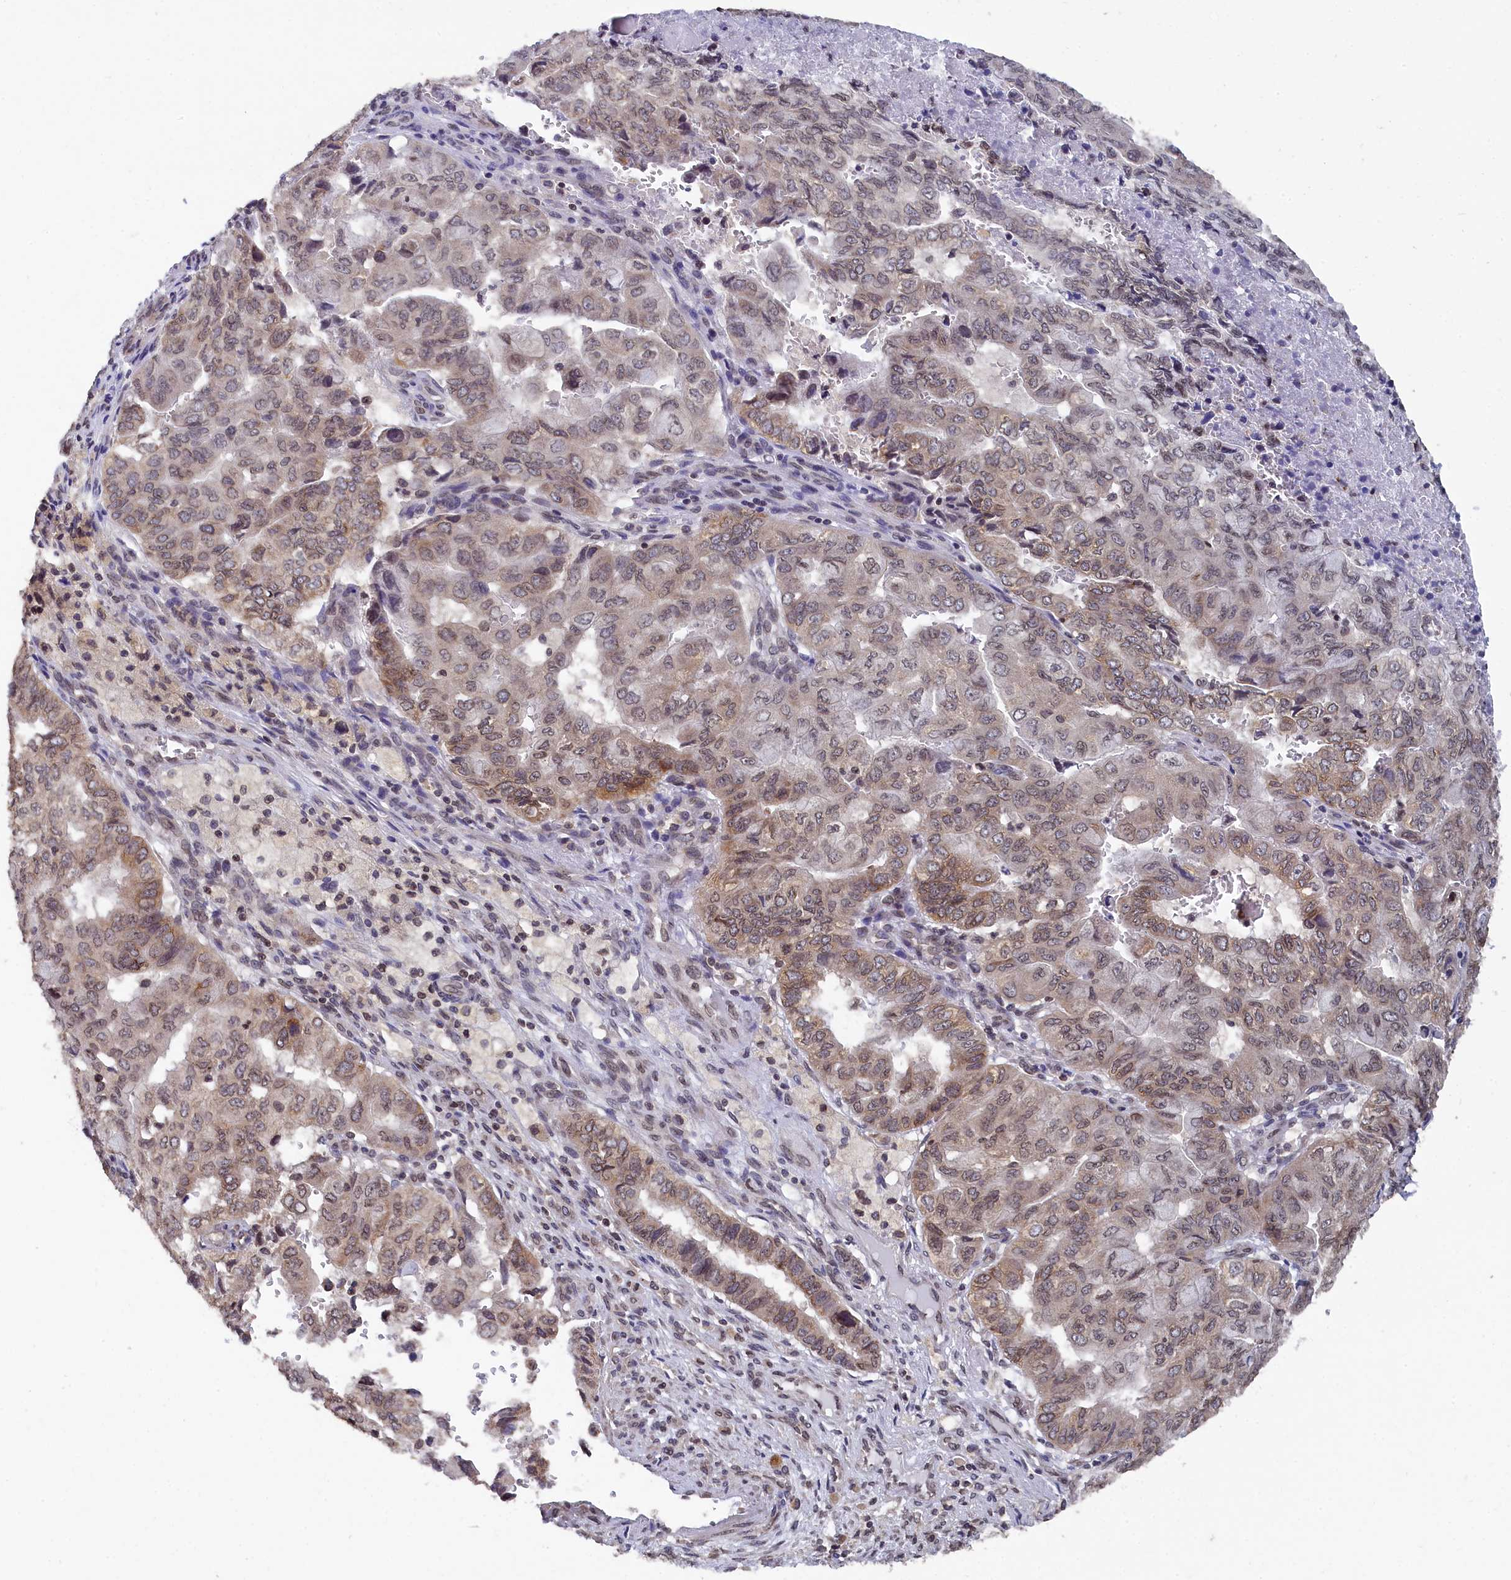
{"staining": {"intensity": "moderate", "quantity": "25%-75%", "location": "cytoplasmic/membranous,nuclear"}, "tissue": "pancreatic cancer", "cell_type": "Tumor cells", "image_type": "cancer", "snomed": [{"axis": "morphology", "description": "Adenocarcinoma, NOS"}, {"axis": "topography", "description": "Pancreas"}], "caption": "Immunohistochemistry (IHC) (DAB) staining of human pancreatic adenocarcinoma displays moderate cytoplasmic/membranous and nuclear protein staining in approximately 25%-75% of tumor cells. The protein of interest is stained brown, and the nuclei are stained in blue (DAB IHC with brightfield microscopy, high magnification).", "gene": "ANKEF1", "patient": {"sex": "male", "age": 51}}